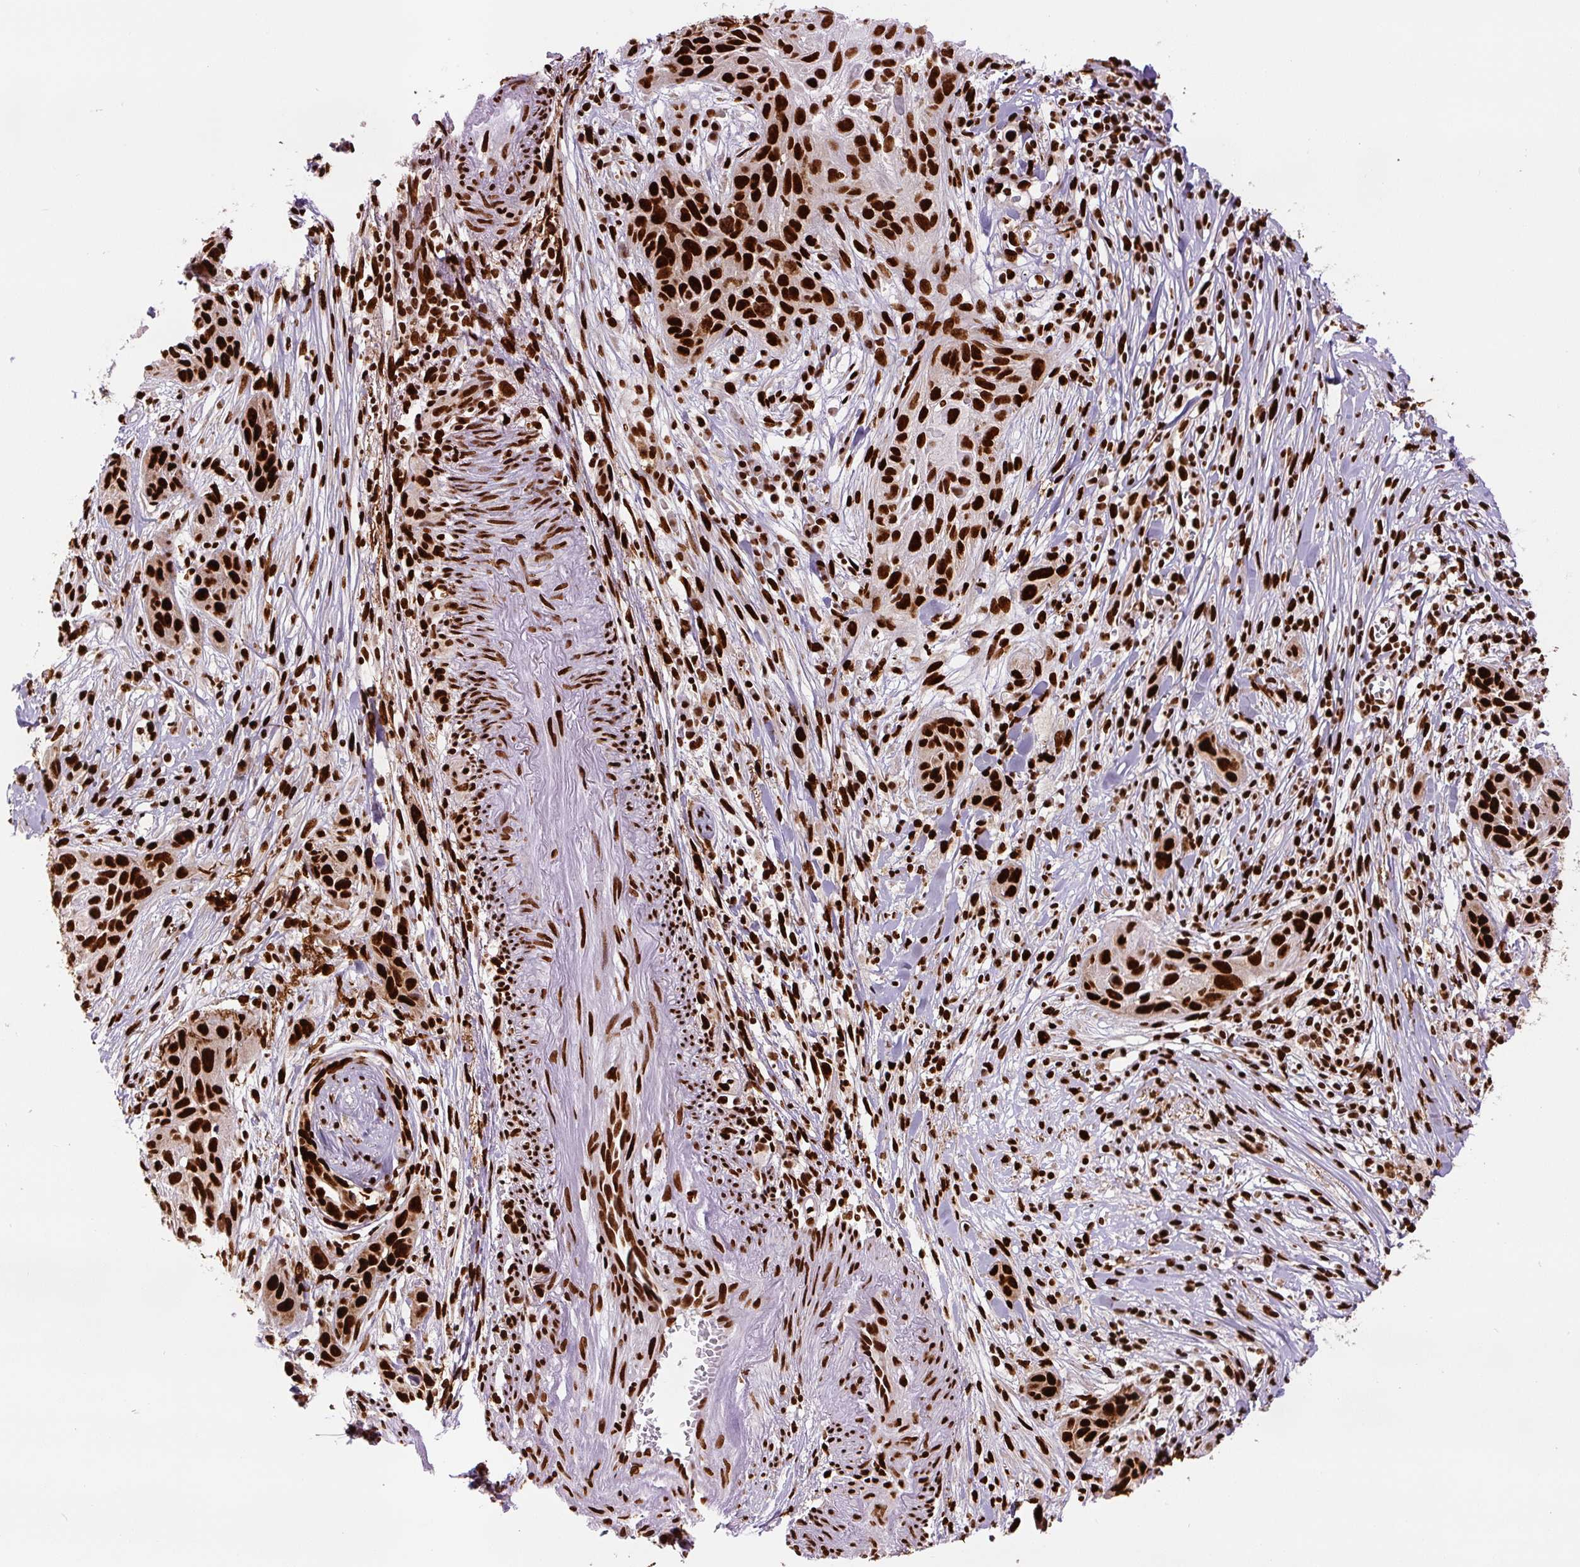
{"staining": {"intensity": "strong", "quantity": ">75%", "location": "nuclear"}, "tissue": "skin cancer", "cell_type": "Tumor cells", "image_type": "cancer", "snomed": [{"axis": "morphology", "description": "Squamous cell carcinoma, NOS"}, {"axis": "topography", "description": "Skin"}, {"axis": "topography", "description": "Vulva"}], "caption": "Immunohistochemical staining of human squamous cell carcinoma (skin) reveals strong nuclear protein staining in approximately >75% of tumor cells.", "gene": "FUS", "patient": {"sex": "female", "age": 83}}